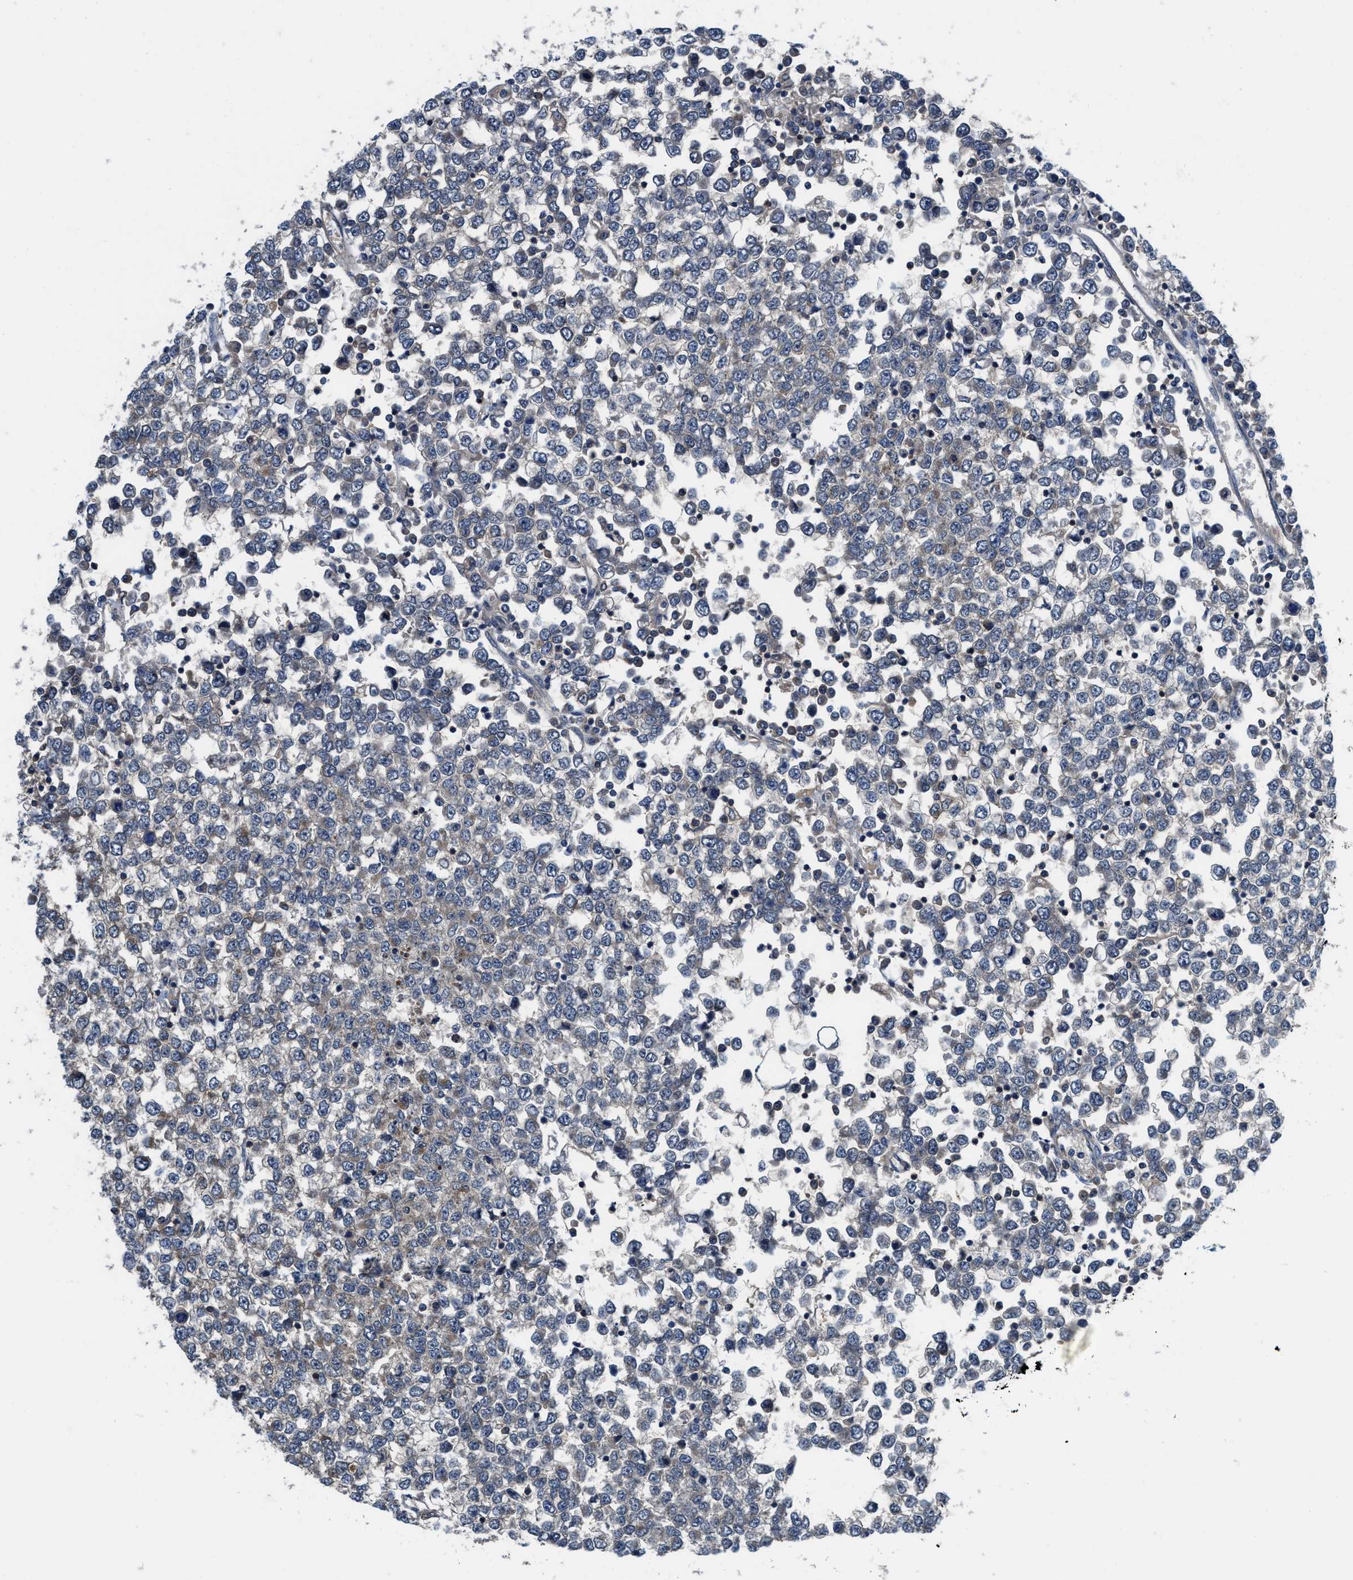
{"staining": {"intensity": "weak", "quantity": "<25%", "location": "cytoplasmic/membranous"}, "tissue": "testis cancer", "cell_type": "Tumor cells", "image_type": "cancer", "snomed": [{"axis": "morphology", "description": "Seminoma, NOS"}, {"axis": "topography", "description": "Testis"}], "caption": "This is a histopathology image of IHC staining of seminoma (testis), which shows no expression in tumor cells.", "gene": "NUDT5", "patient": {"sex": "male", "age": 65}}